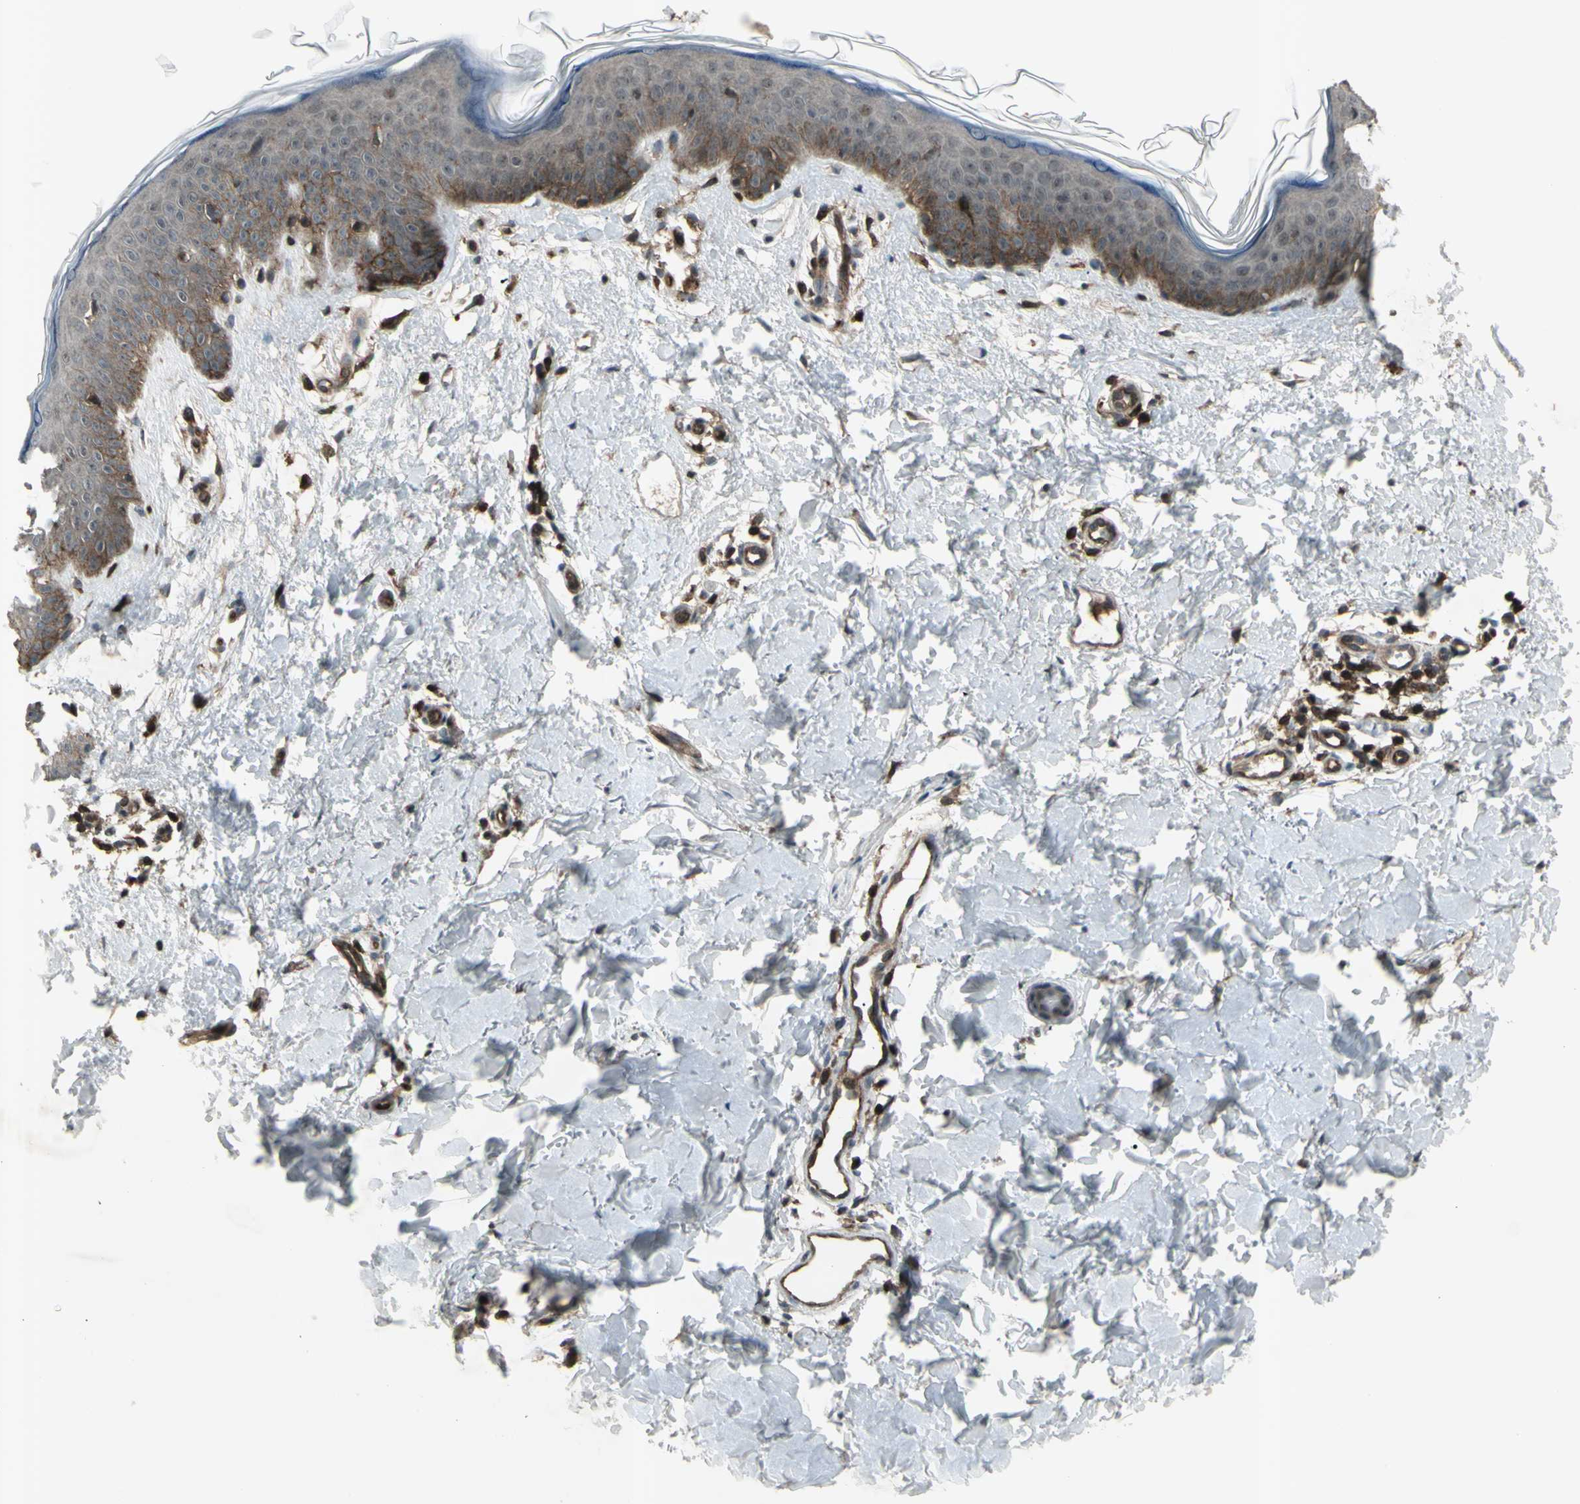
{"staining": {"intensity": "strong", "quantity": "25%-75%", "location": "cytoplasmic/membranous"}, "tissue": "skin", "cell_type": "Fibroblasts", "image_type": "normal", "snomed": [{"axis": "morphology", "description": "Normal tissue, NOS"}, {"axis": "topography", "description": "Skin"}], "caption": "Protein staining shows strong cytoplasmic/membranous positivity in approximately 25%-75% of fibroblasts in benign skin.", "gene": "FXYD5", "patient": {"sex": "female", "age": 56}}